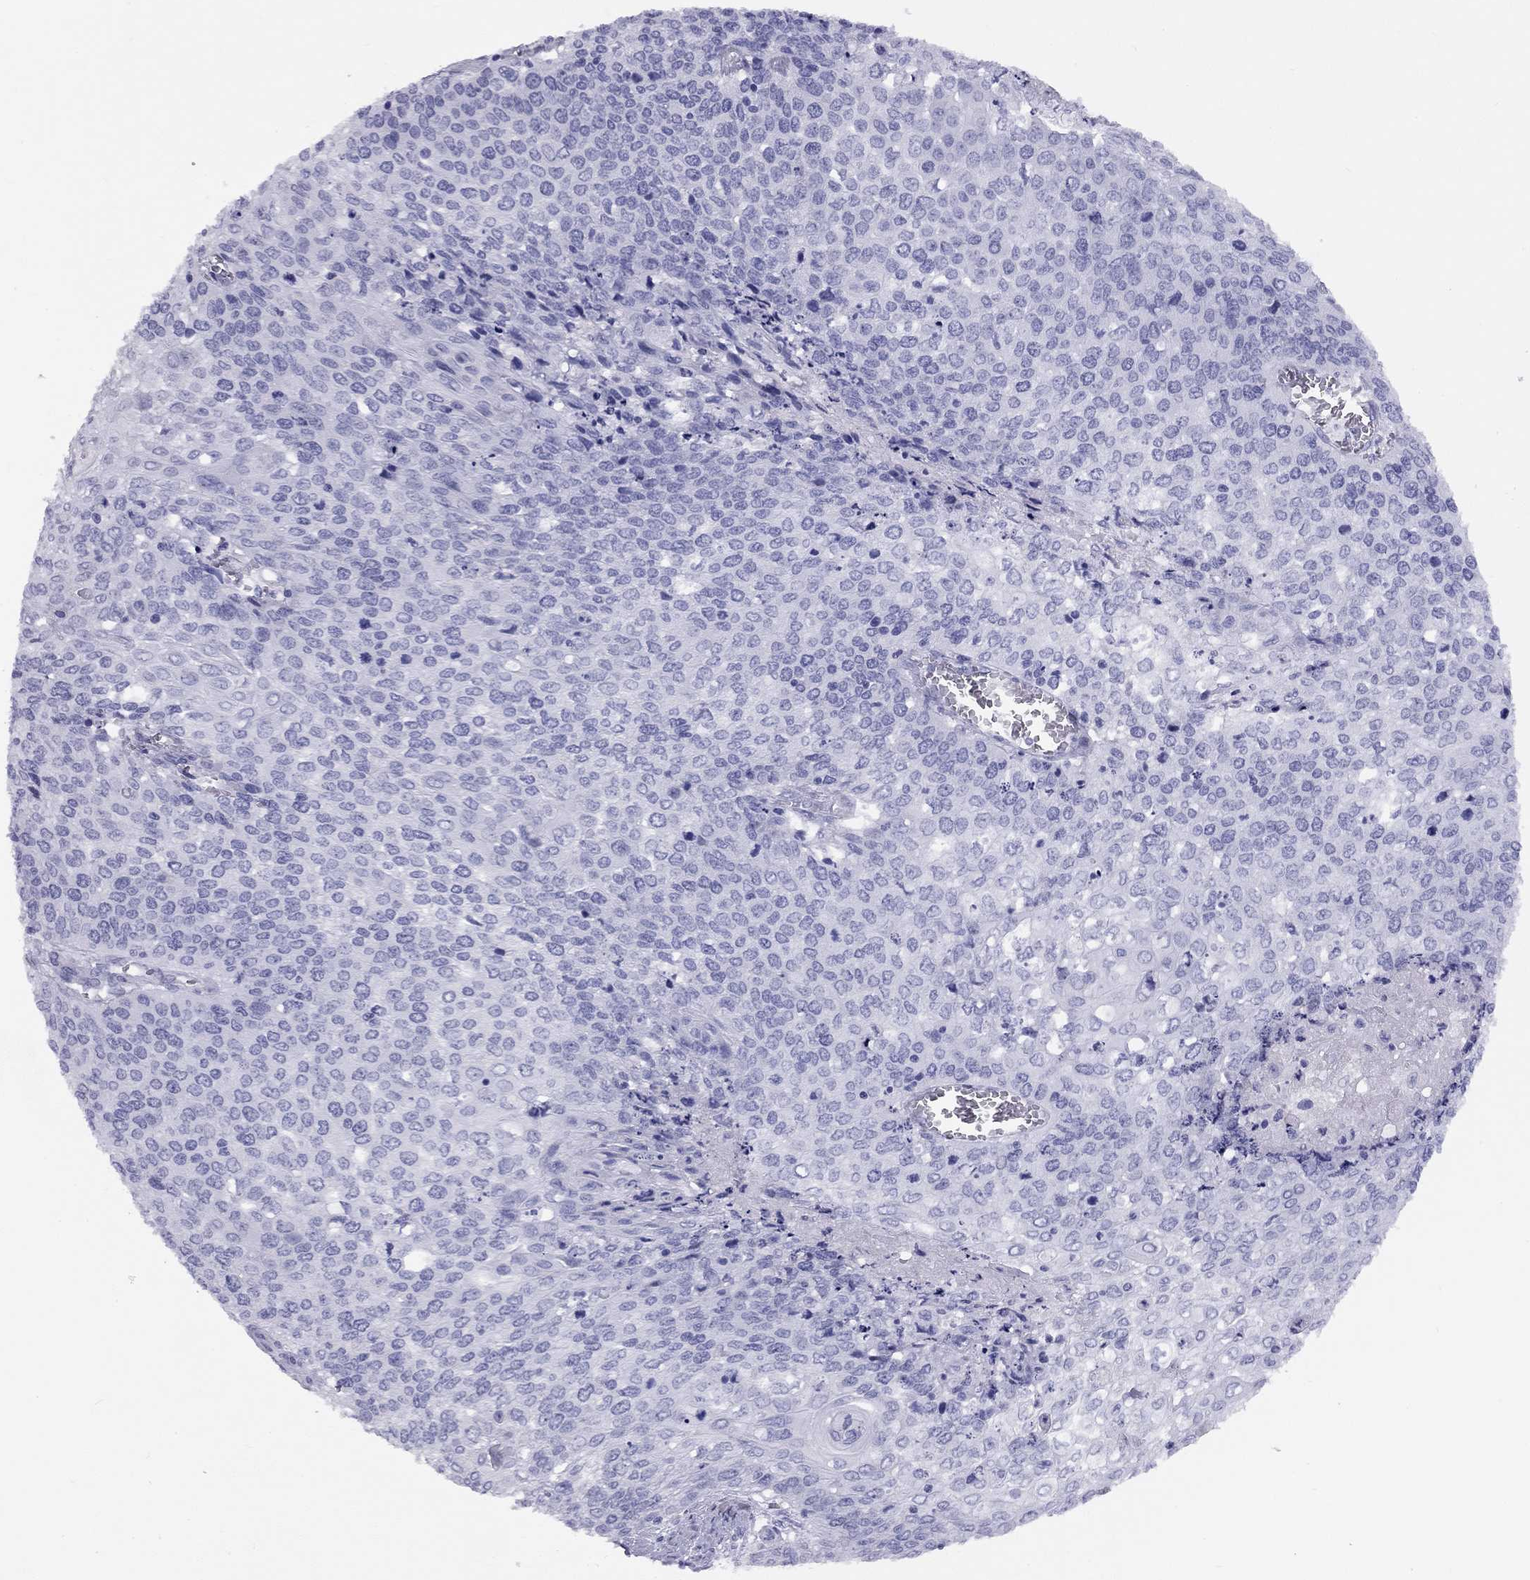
{"staining": {"intensity": "negative", "quantity": "none", "location": "none"}, "tissue": "cervical cancer", "cell_type": "Tumor cells", "image_type": "cancer", "snomed": [{"axis": "morphology", "description": "Squamous cell carcinoma, NOS"}, {"axis": "topography", "description": "Cervix"}], "caption": "IHC histopathology image of neoplastic tissue: cervical cancer (squamous cell carcinoma) stained with DAB (3,3'-diaminobenzidine) reveals no significant protein staining in tumor cells. The staining was performed using DAB (3,3'-diaminobenzidine) to visualize the protein expression in brown, while the nuclei were stained in blue with hematoxylin (Magnification: 20x).", "gene": "FSCN3", "patient": {"sex": "female", "age": 39}}